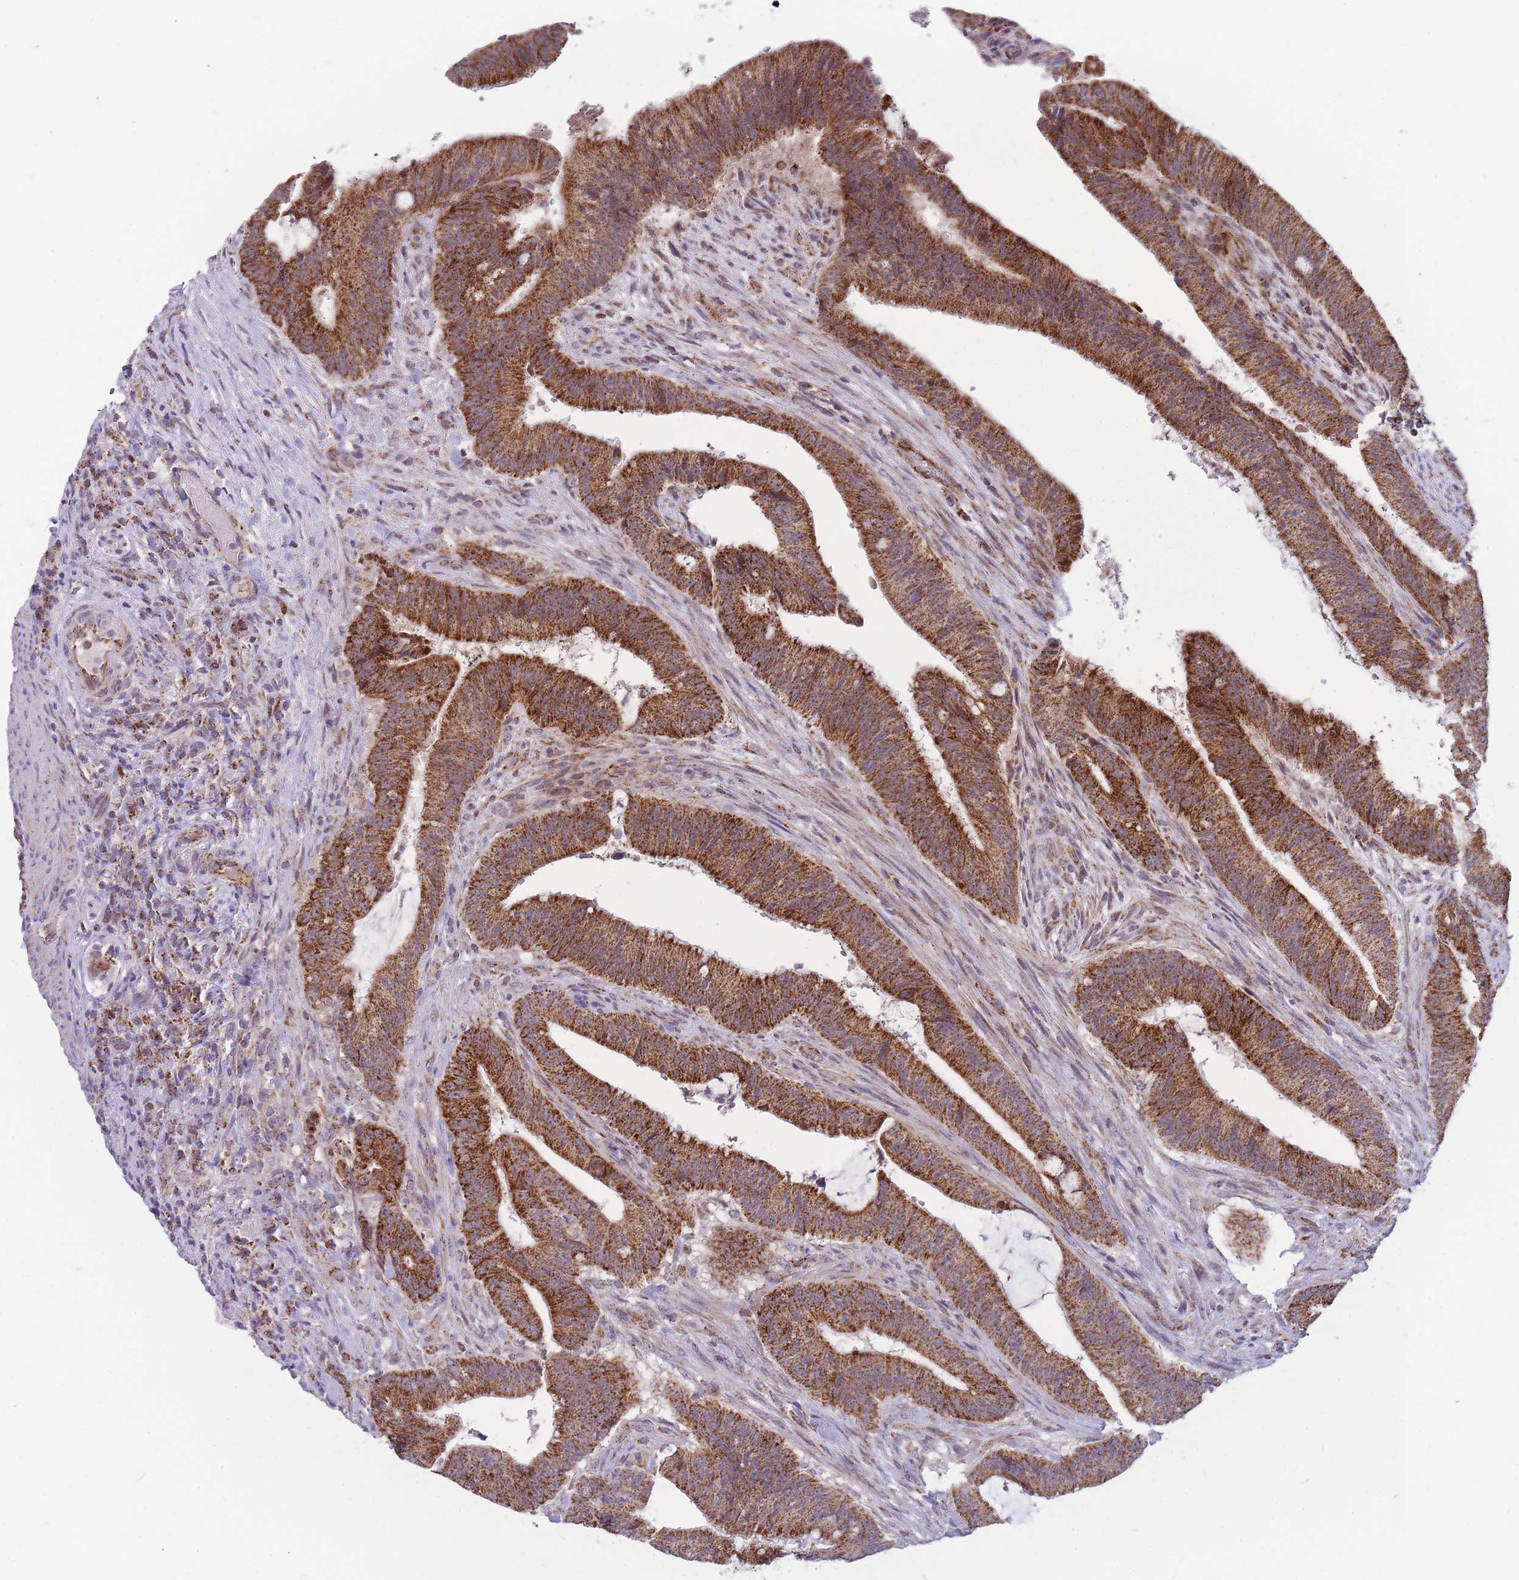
{"staining": {"intensity": "strong", "quantity": ">75%", "location": "cytoplasmic/membranous"}, "tissue": "colorectal cancer", "cell_type": "Tumor cells", "image_type": "cancer", "snomed": [{"axis": "morphology", "description": "Adenocarcinoma, NOS"}, {"axis": "topography", "description": "Colon"}], "caption": "Colorectal cancer stained for a protein (brown) shows strong cytoplasmic/membranous positive staining in about >75% of tumor cells.", "gene": "DDX49", "patient": {"sex": "female", "age": 43}}